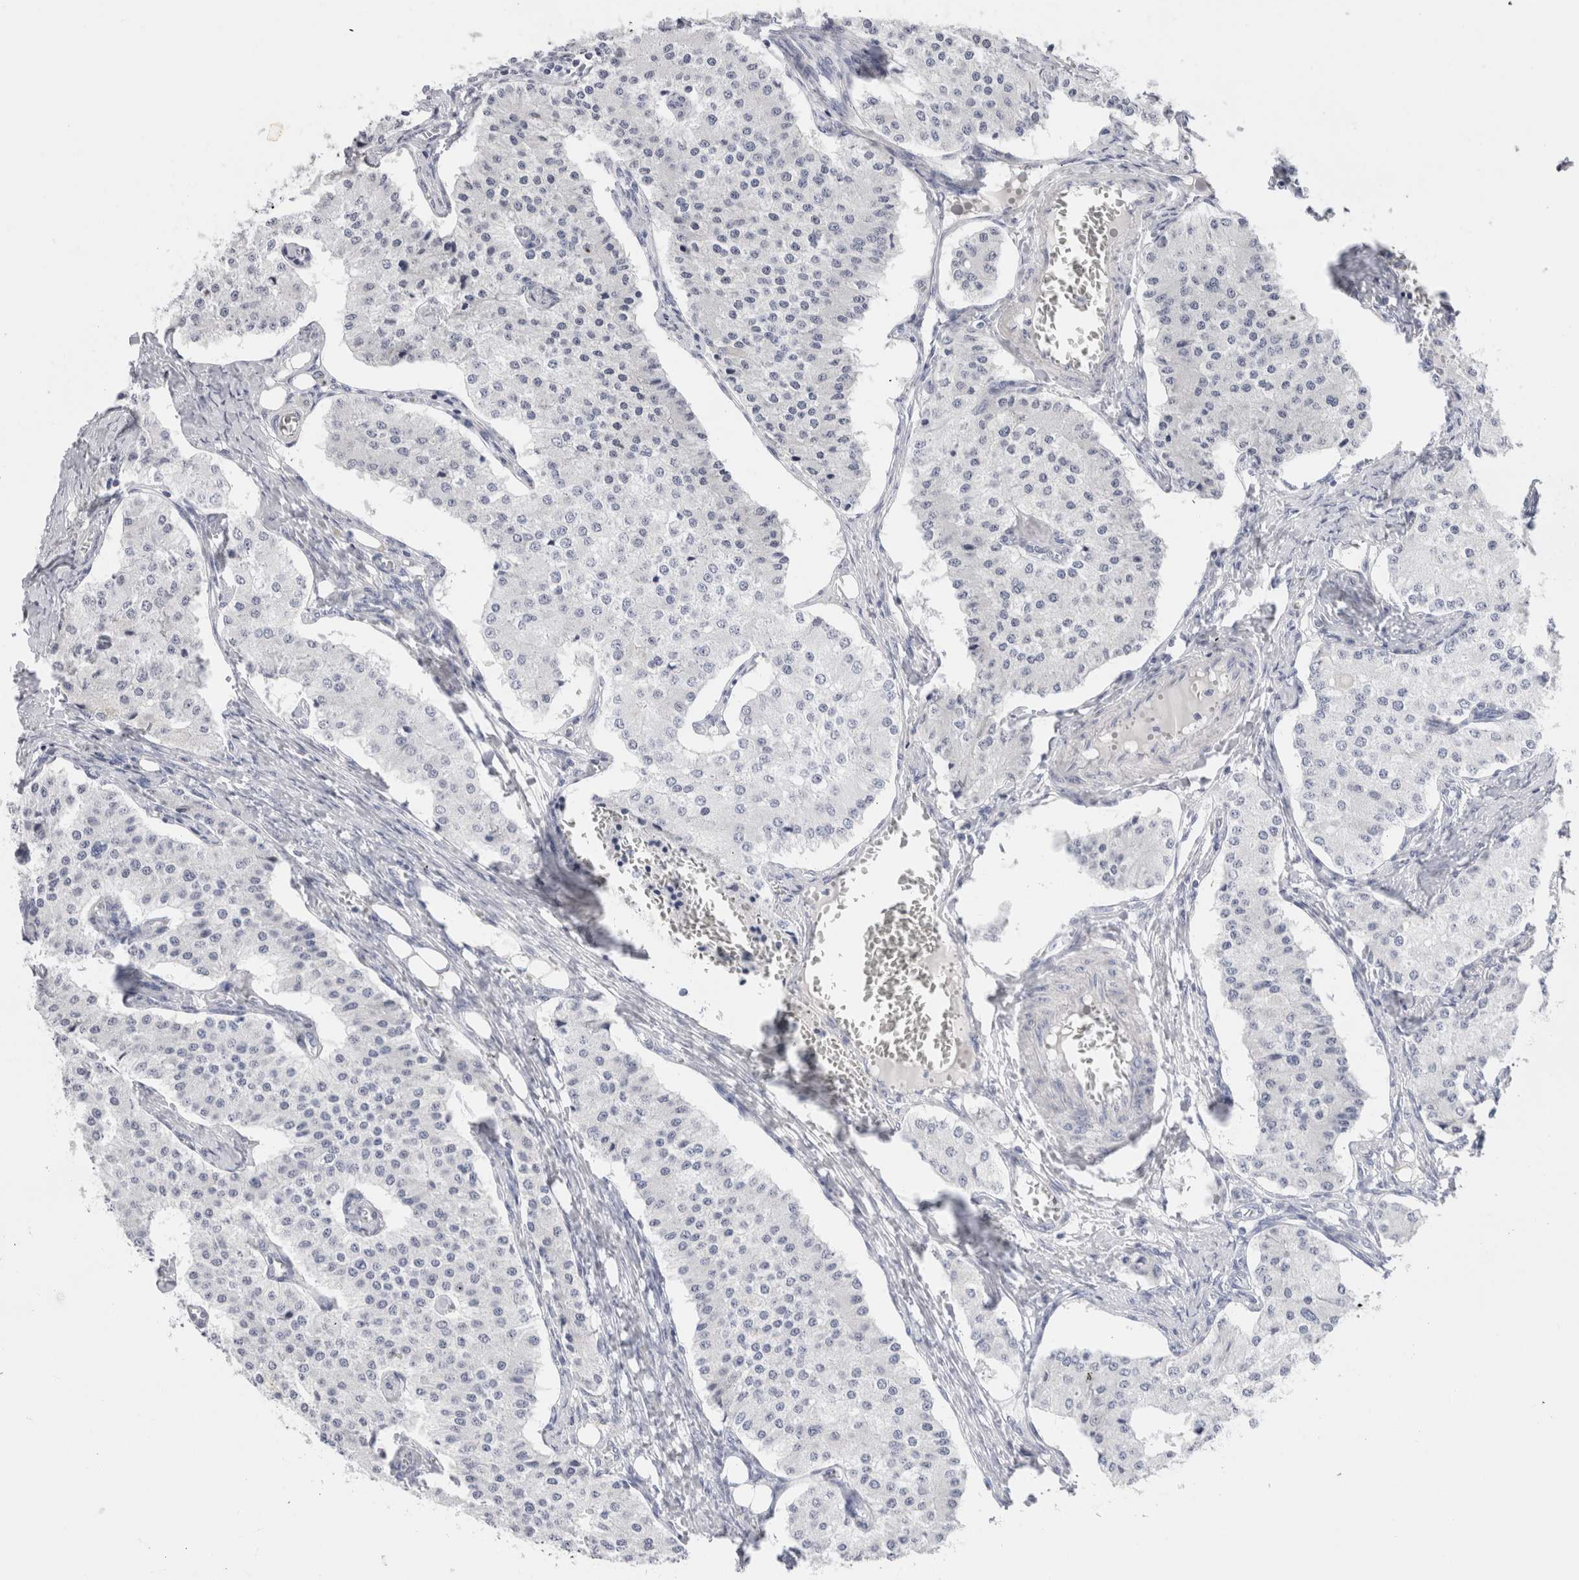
{"staining": {"intensity": "negative", "quantity": "none", "location": "none"}, "tissue": "carcinoid", "cell_type": "Tumor cells", "image_type": "cancer", "snomed": [{"axis": "morphology", "description": "Carcinoid, malignant, NOS"}, {"axis": "topography", "description": "Colon"}], "caption": "A histopathology image of malignant carcinoid stained for a protein exhibits no brown staining in tumor cells.", "gene": "C9orf50", "patient": {"sex": "female", "age": 52}}